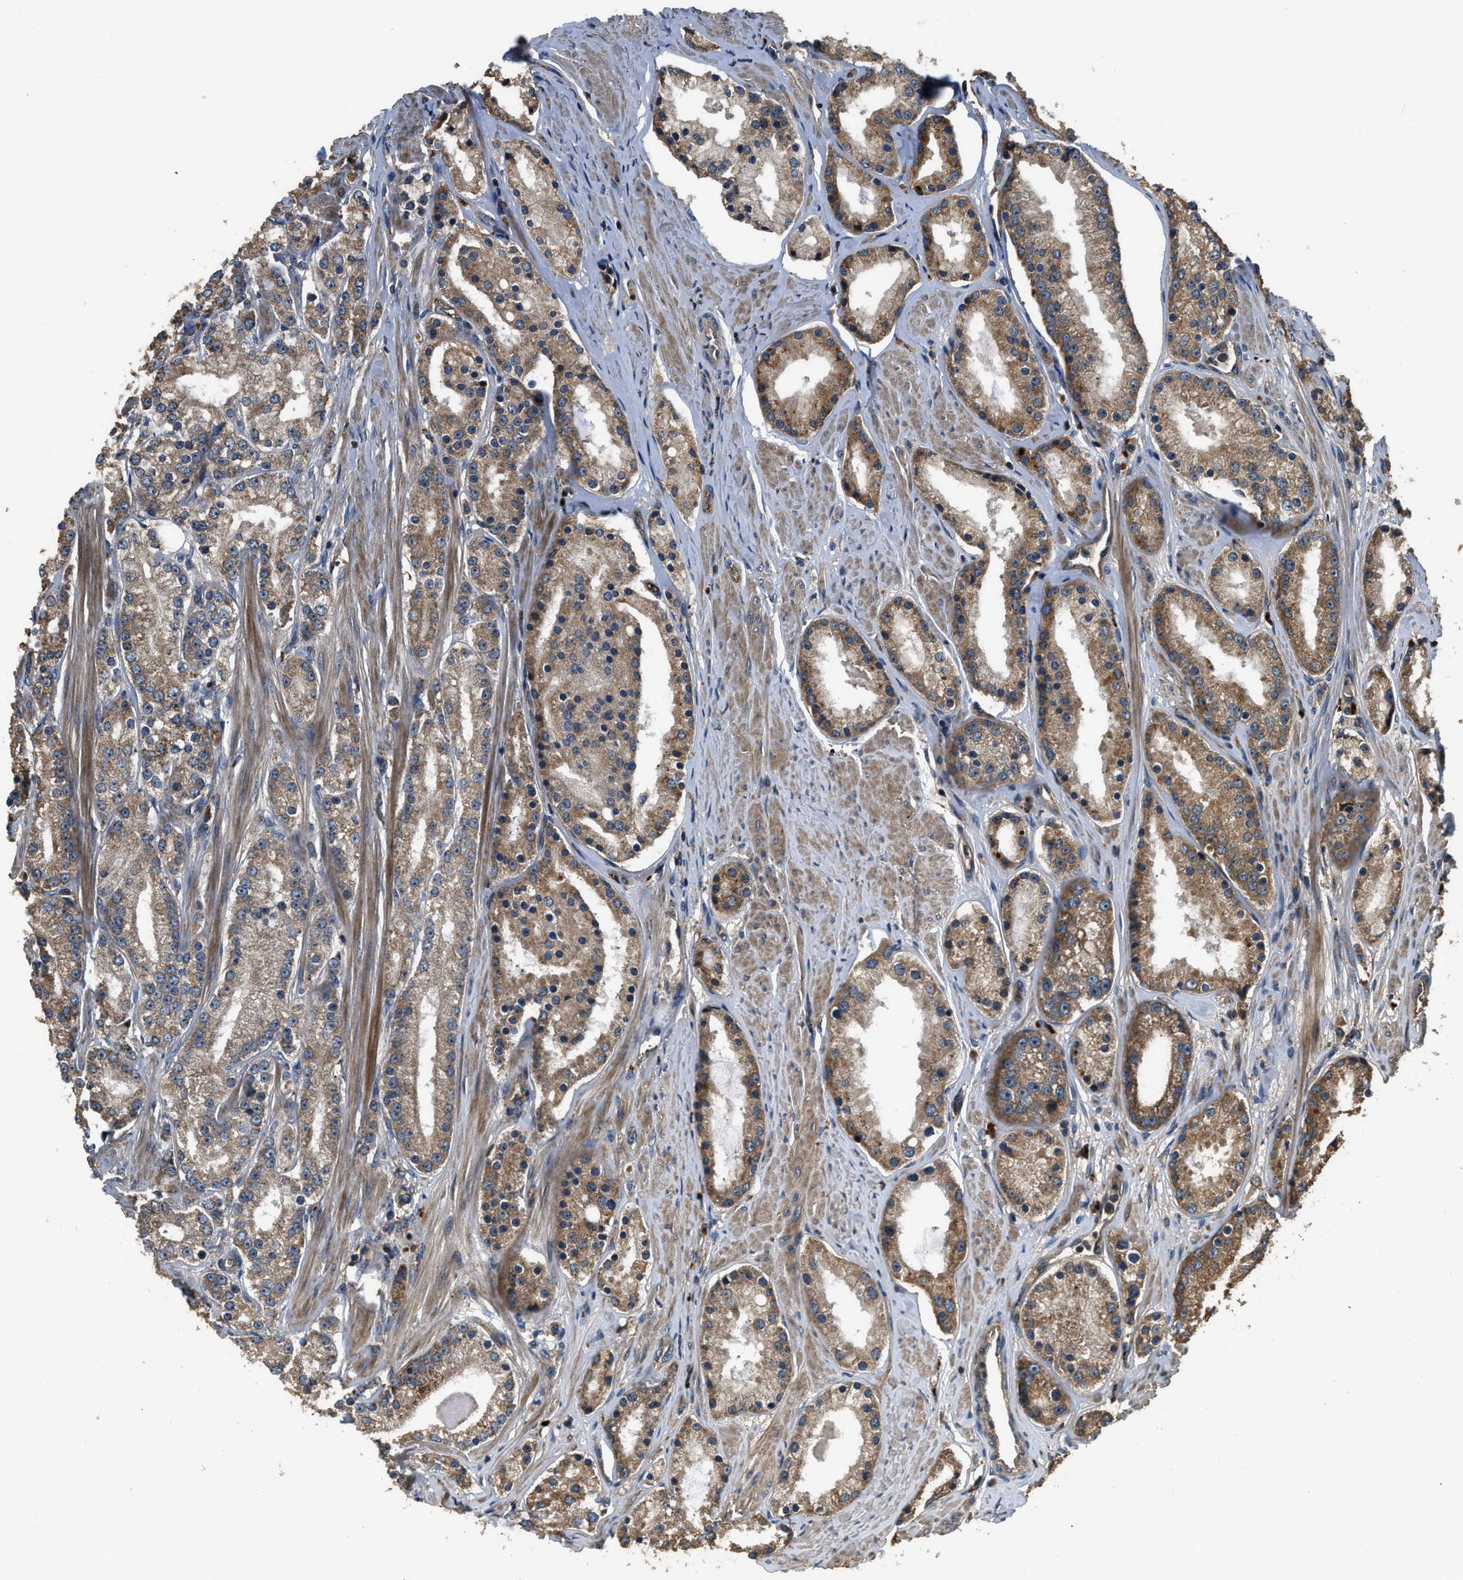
{"staining": {"intensity": "moderate", "quantity": ">75%", "location": "cytoplasmic/membranous"}, "tissue": "prostate cancer", "cell_type": "Tumor cells", "image_type": "cancer", "snomed": [{"axis": "morphology", "description": "Adenocarcinoma, Low grade"}, {"axis": "topography", "description": "Prostate"}], "caption": "Prostate low-grade adenocarcinoma stained with a brown dye exhibits moderate cytoplasmic/membranous positive staining in approximately >75% of tumor cells.", "gene": "GGH", "patient": {"sex": "male", "age": 63}}